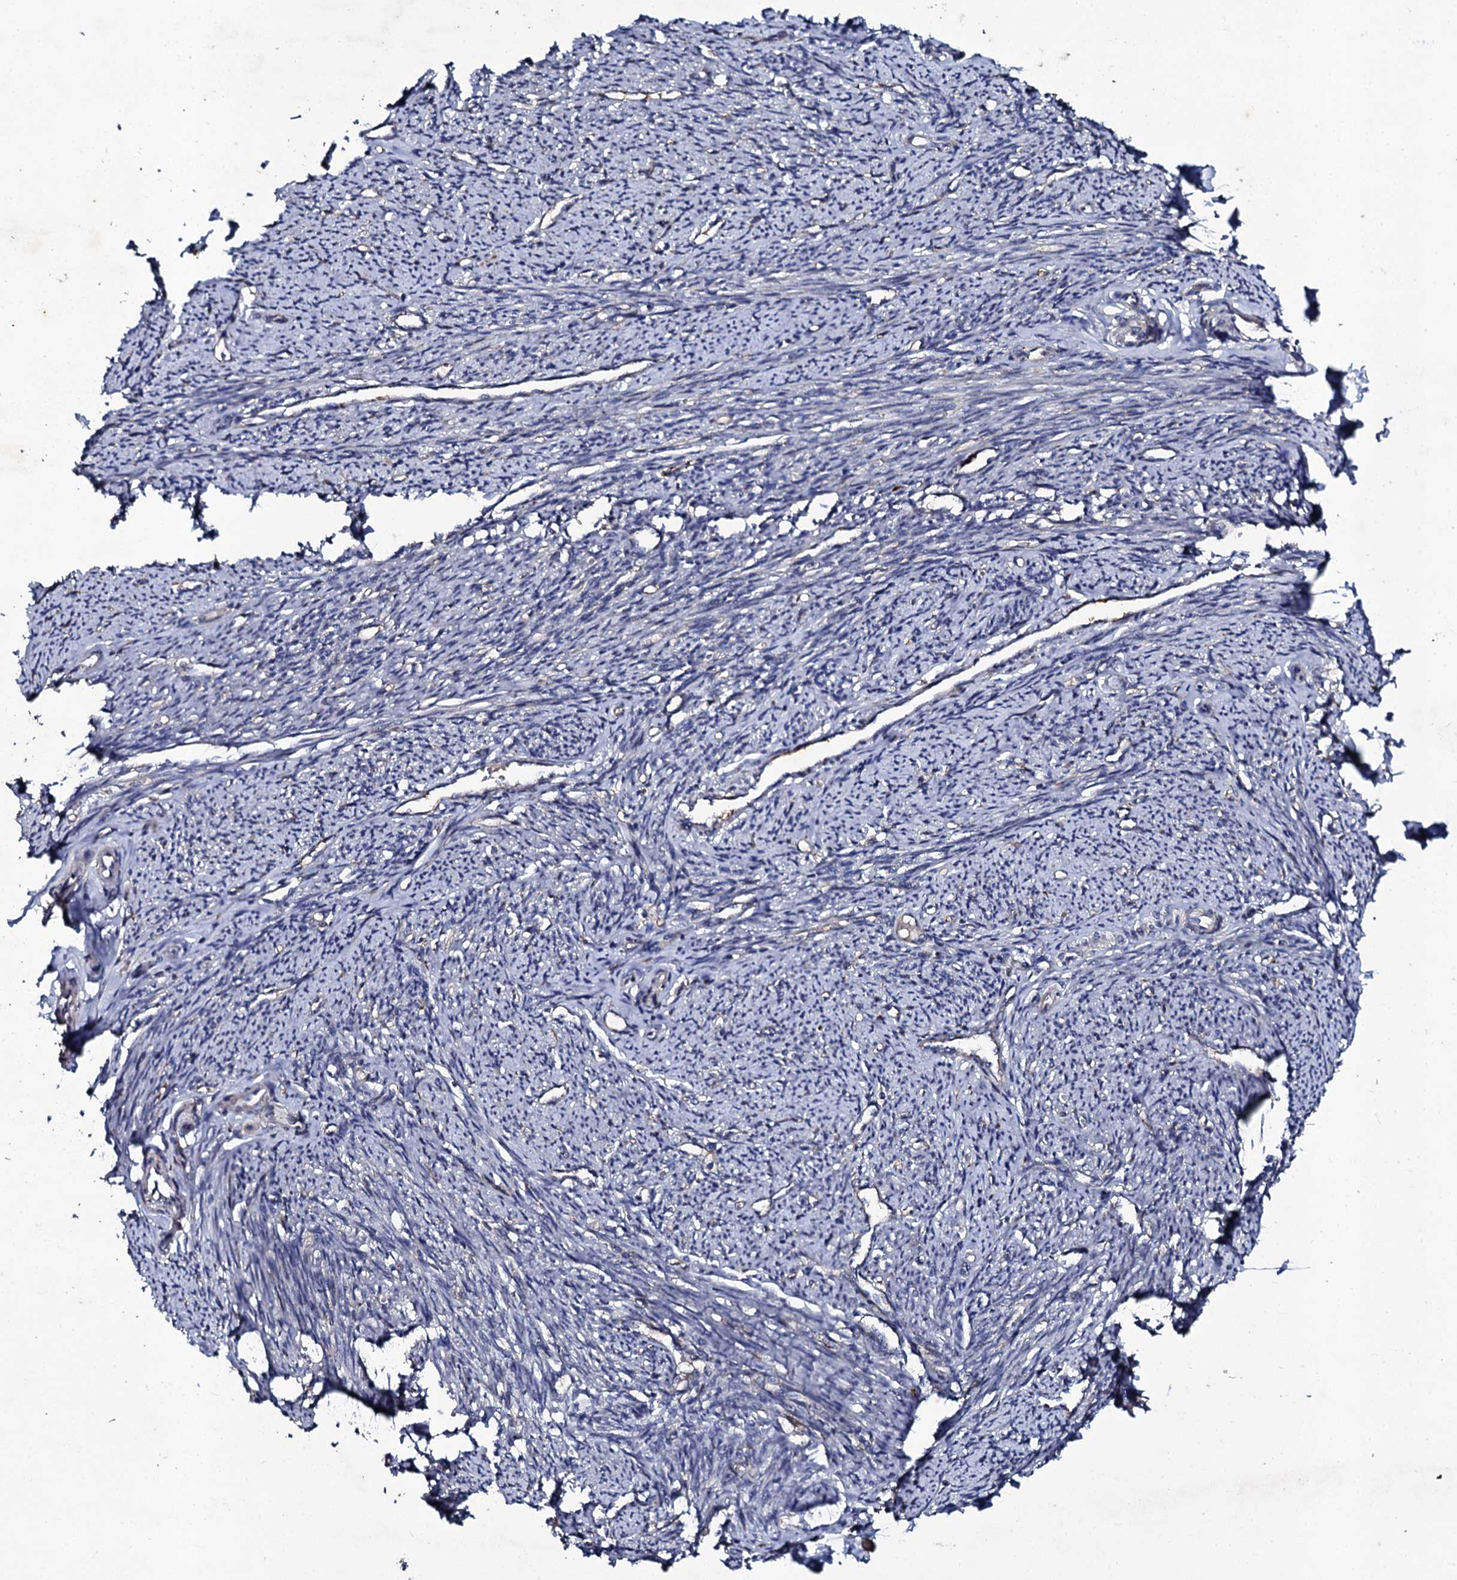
{"staining": {"intensity": "weak", "quantity": "25%-75%", "location": "cytoplasmic/membranous"}, "tissue": "smooth muscle", "cell_type": "Smooth muscle cells", "image_type": "normal", "snomed": [{"axis": "morphology", "description": "Normal tissue, NOS"}, {"axis": "topography", "description": "Smooth muscle"}, {"axis": "topography", "description": "Uterus"}], "caption": "A high-resolution photomicrograph shows immunohistochemistry (IHC) staining of normal smooth muscle, which exhibits weak cytoplasmic/membranous positivity in approximately 25%-75% of smooth muscle cells. The staining was performed using DAB (3,3'-diaminobenzidine), with brown indicating positive protein expression. Nuclei are stained blue with hematoxylin.", "gene": "LRRC28", "patient": {"sex": "female", "age": 59}}